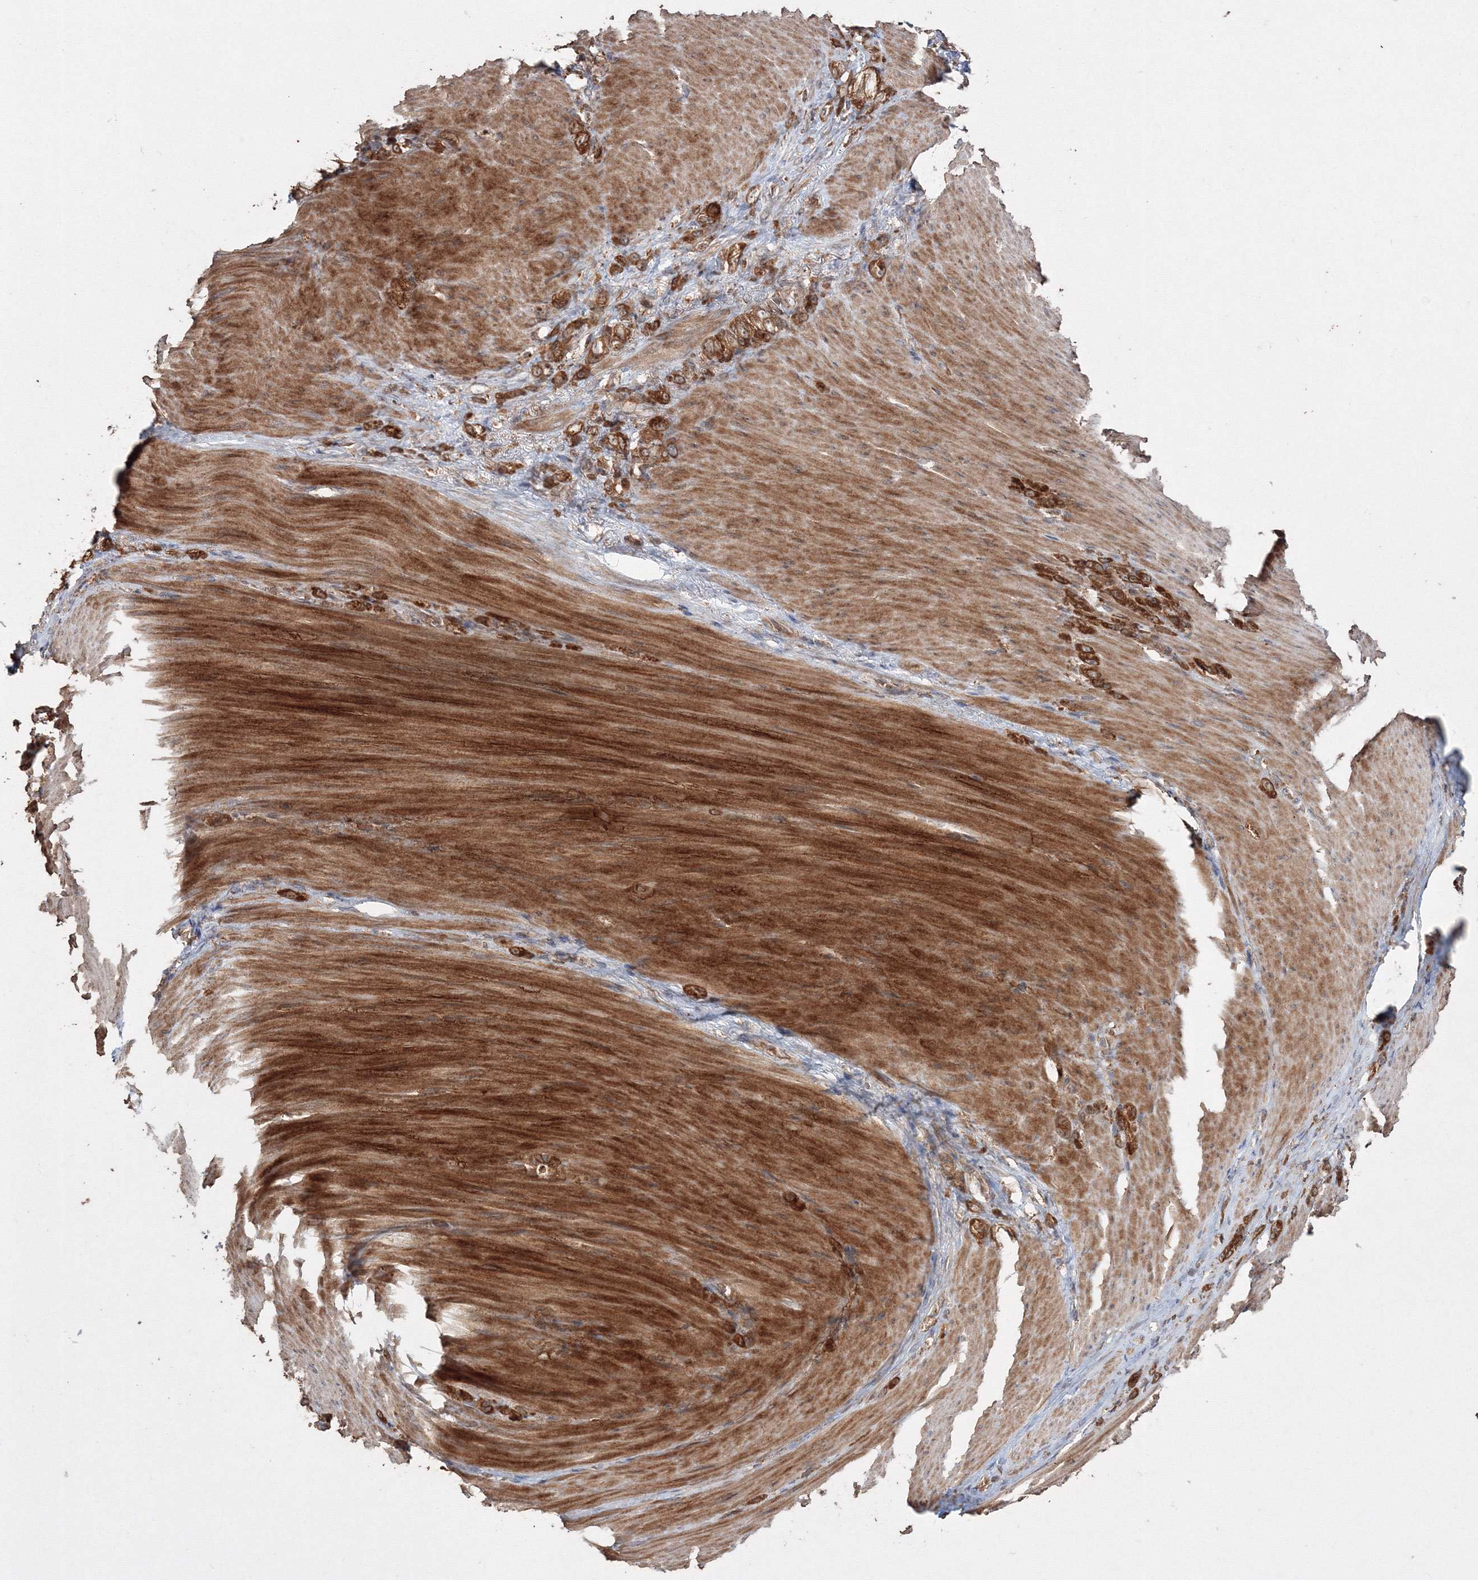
{"staining": {"intensity": "moderate", "quantity": ">75%", "location": "cytoplasmic/membranous"}, "tissue": "stomach cancer", "cell_type": "Tumor cells", "image_type": "cancer", "snomed": [{"axis": "morphology", "description": "Normal tissue, NOS"}, {"axis": "morphology", "description": "Adenocarcinoma, NOS"}, {"axis": "topography", "description": "Stomach"}], "caption": "This histopathology image reveals immunohistochemistry (IHC) staining of human adenocarcinoma (stomach), with medium moderate cytoplasmic/membranous staining in about >75% of tumor cells.", "gene": "DDO", "patient": {"sex": "male", "age": 82}}